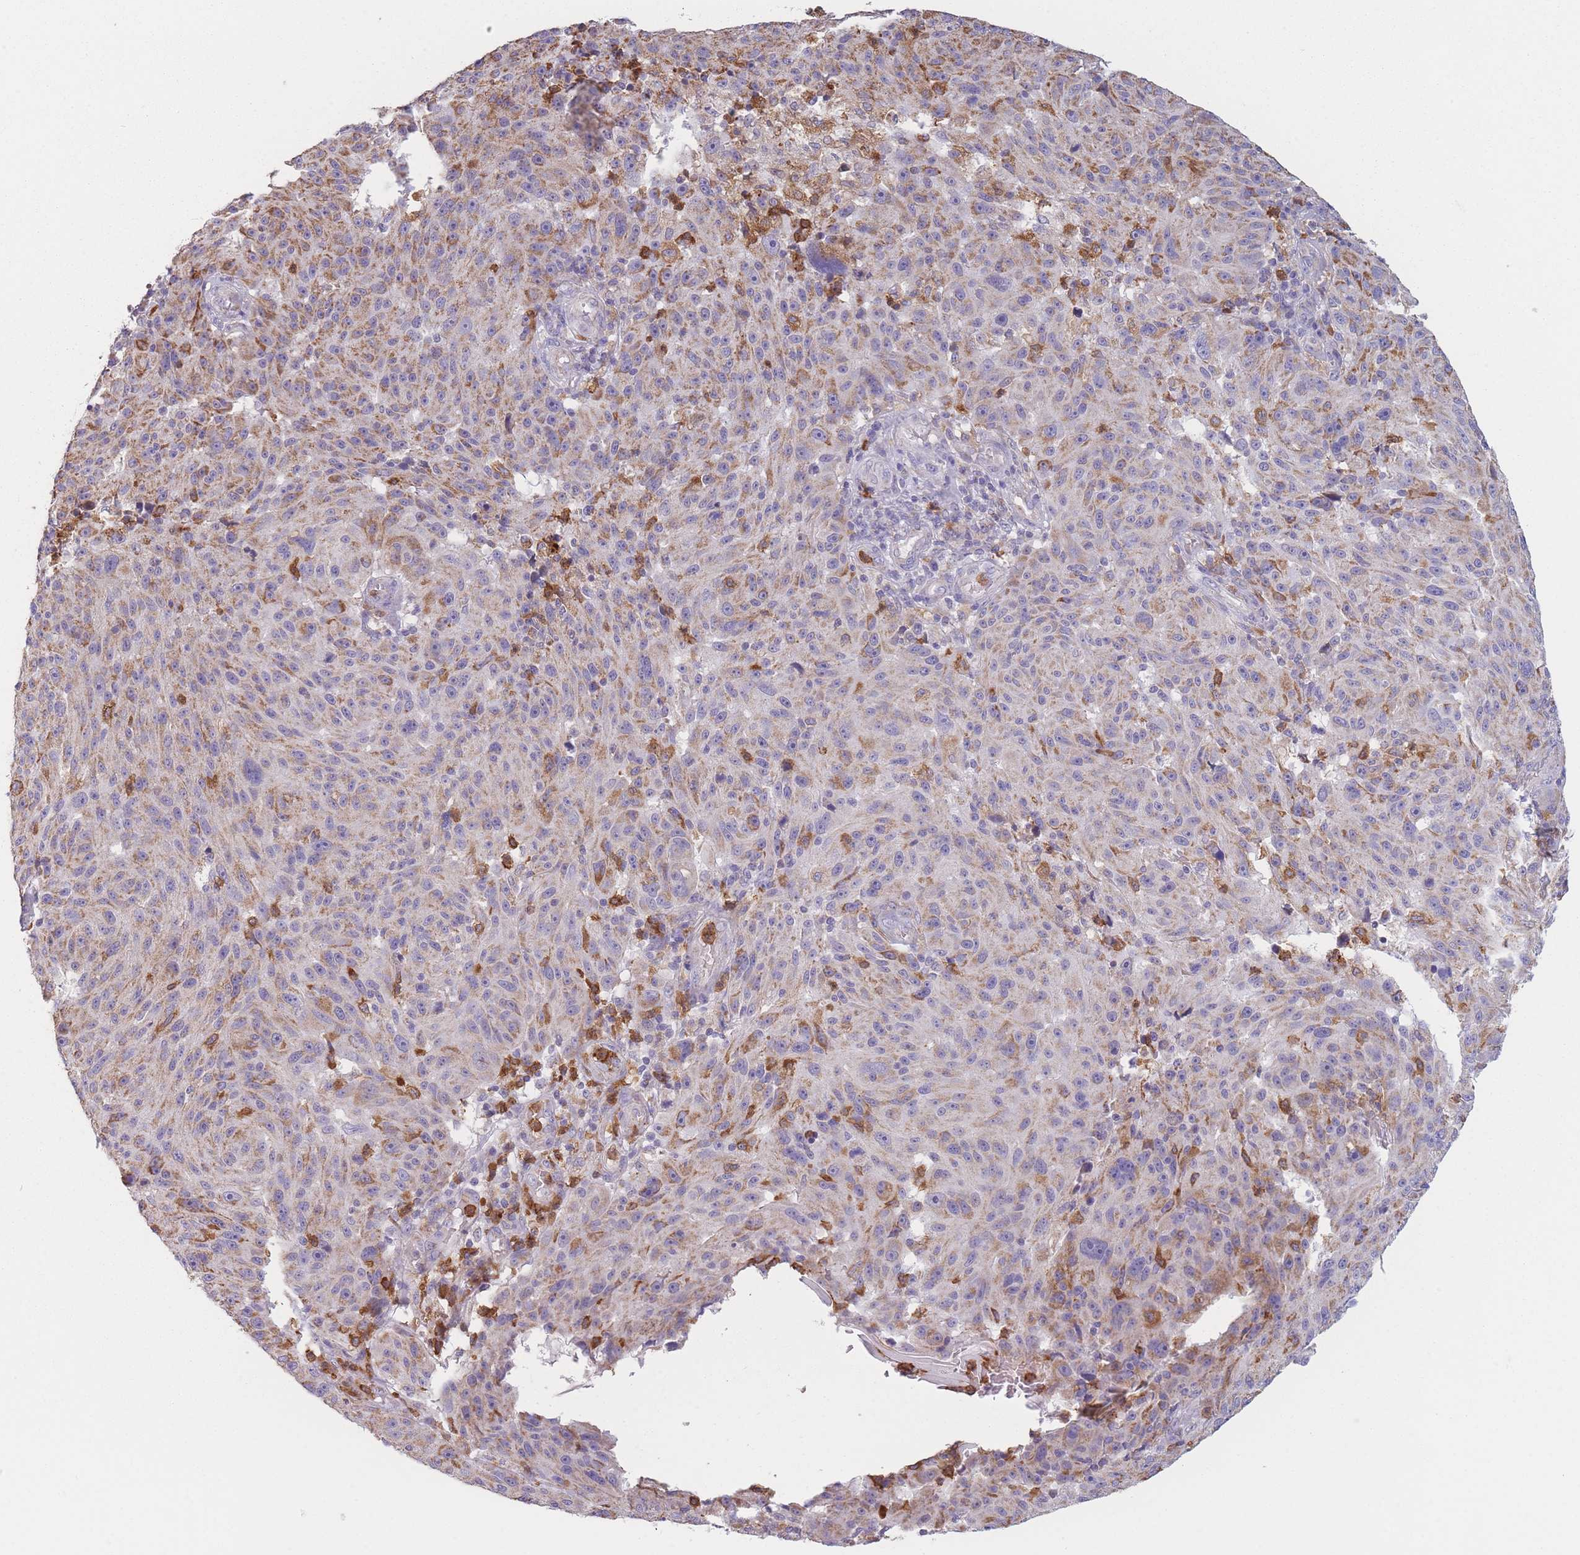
{"staining": {"intensity": "weak", "quantity": "25%-75%", "location": "cytoplasmic/membranous"}, "tissue": "melanoma", "cell_type": "Tumor cells", "image_type": "cancer", "snomed": [{"axis": "morphology", "description": "Malignant melanoma, NOS"}, {"axis": "topography", "description": "Skin"}], "caption": "IHC micrograph of human malignant melanoma stained for a protein (brown), which reveals low levels of weak cytoplasmic/membranous expression in approximately 25%-75% of tumor cells.", "gene": "PRAM1", "patient": {"sex": "male", "age": 53}}